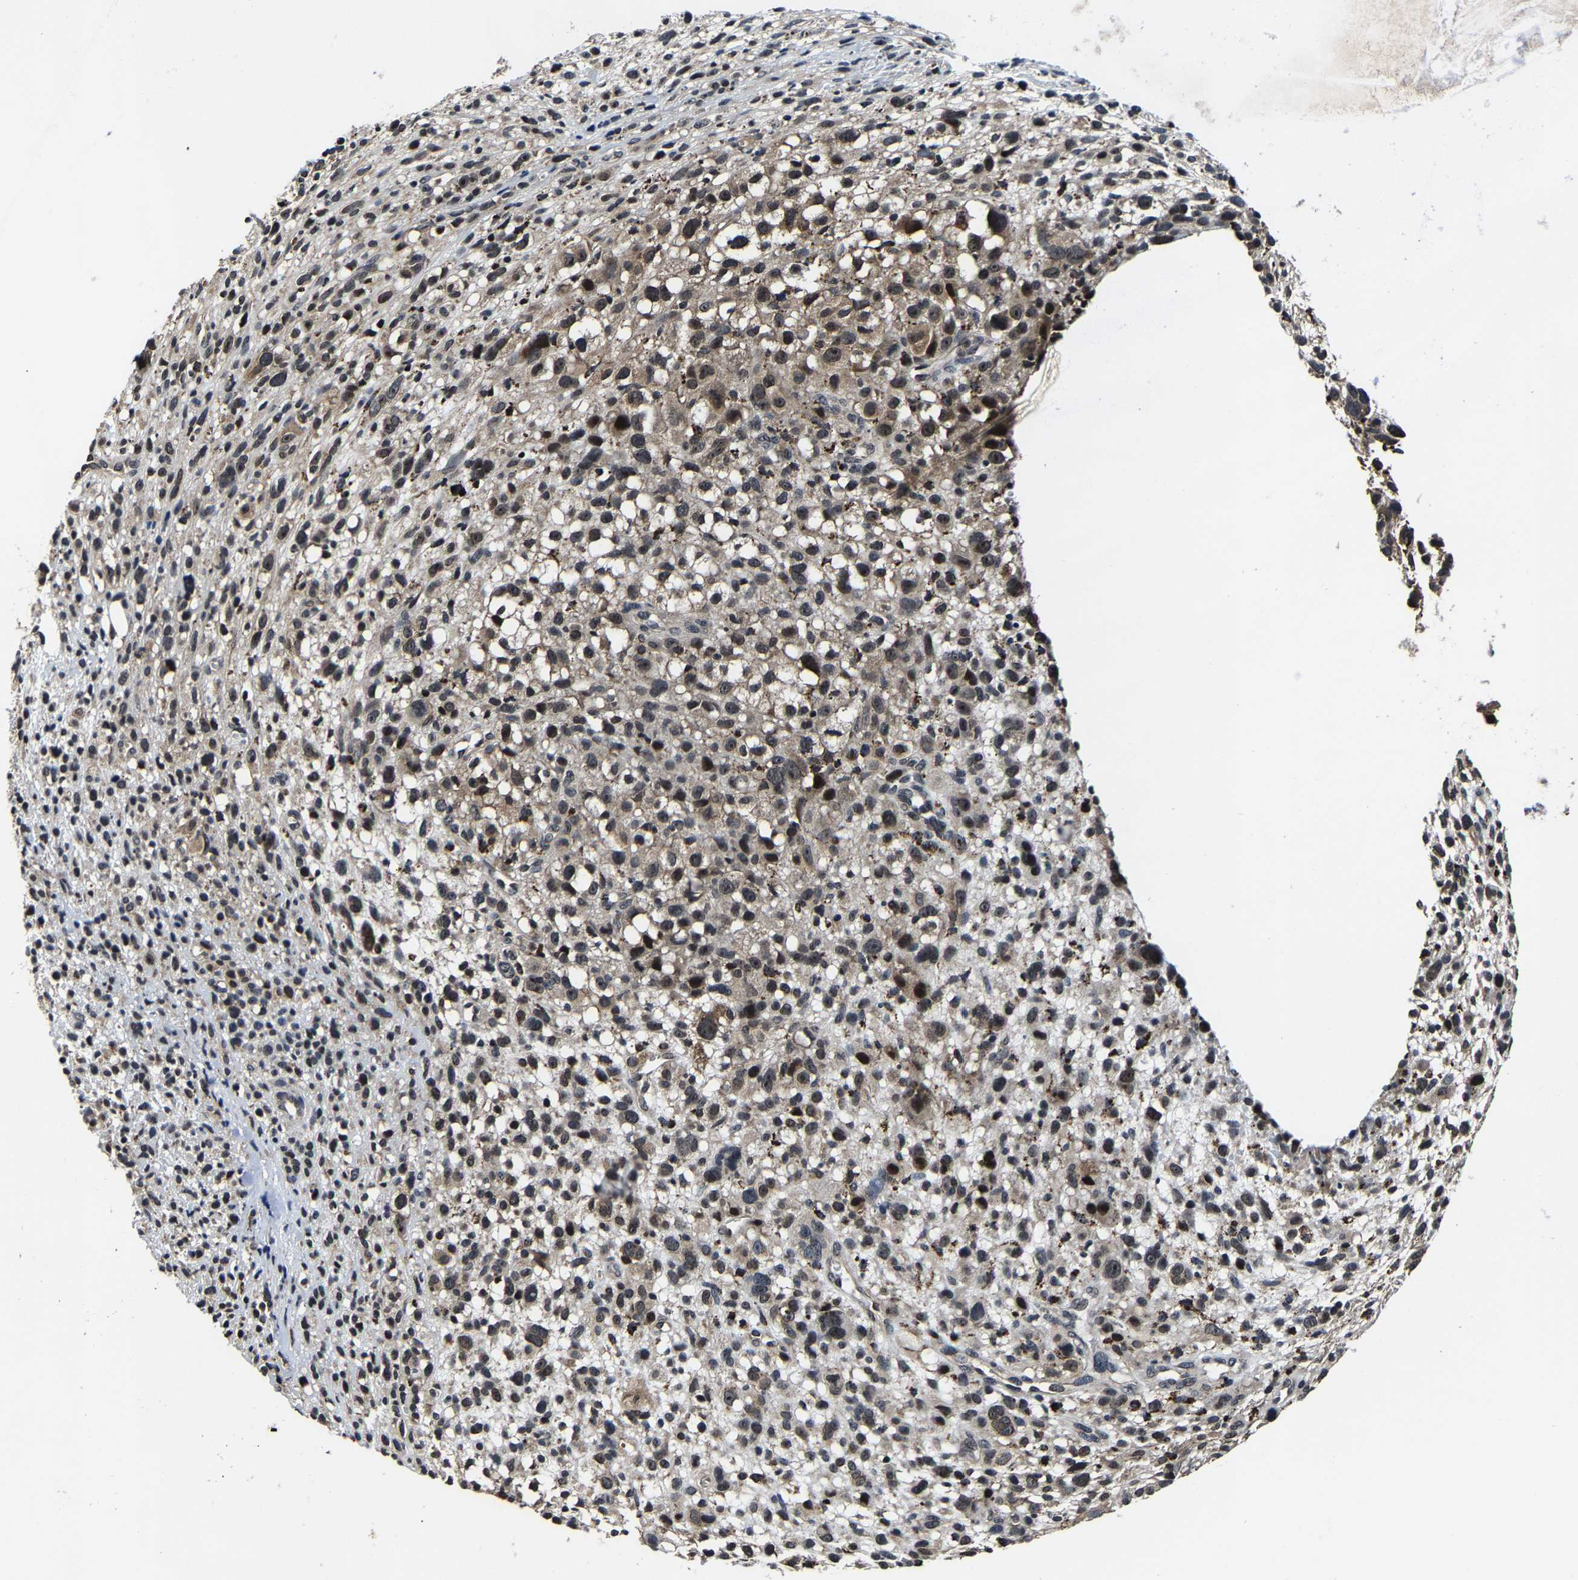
{"staining": {"intensity": "weak", "quantity": "<25%", "location": "cytoplasmic/membranous,nuclear"}, "tissue": "melanoma", "cell_type": "Tumor cells", "image_type": "cancer", "snomed": [{"axis": "morphology", "description": "Malignant melanoma, NOS"}, {"axis": "topography", "description": "Skin"}], "caption": "High power microscopy micrograph of an immunohistochemistry histopathology image of malignant melanoma, revealing no significant positivity in tumor cells. (Stains: DAB immunohistochemistry with hematoxylin counter stain, Microscopy: brightfield microscopy at high magnification).", "gene": "ZCCHC7", "patient": {"sex": "female", "age": 55}}